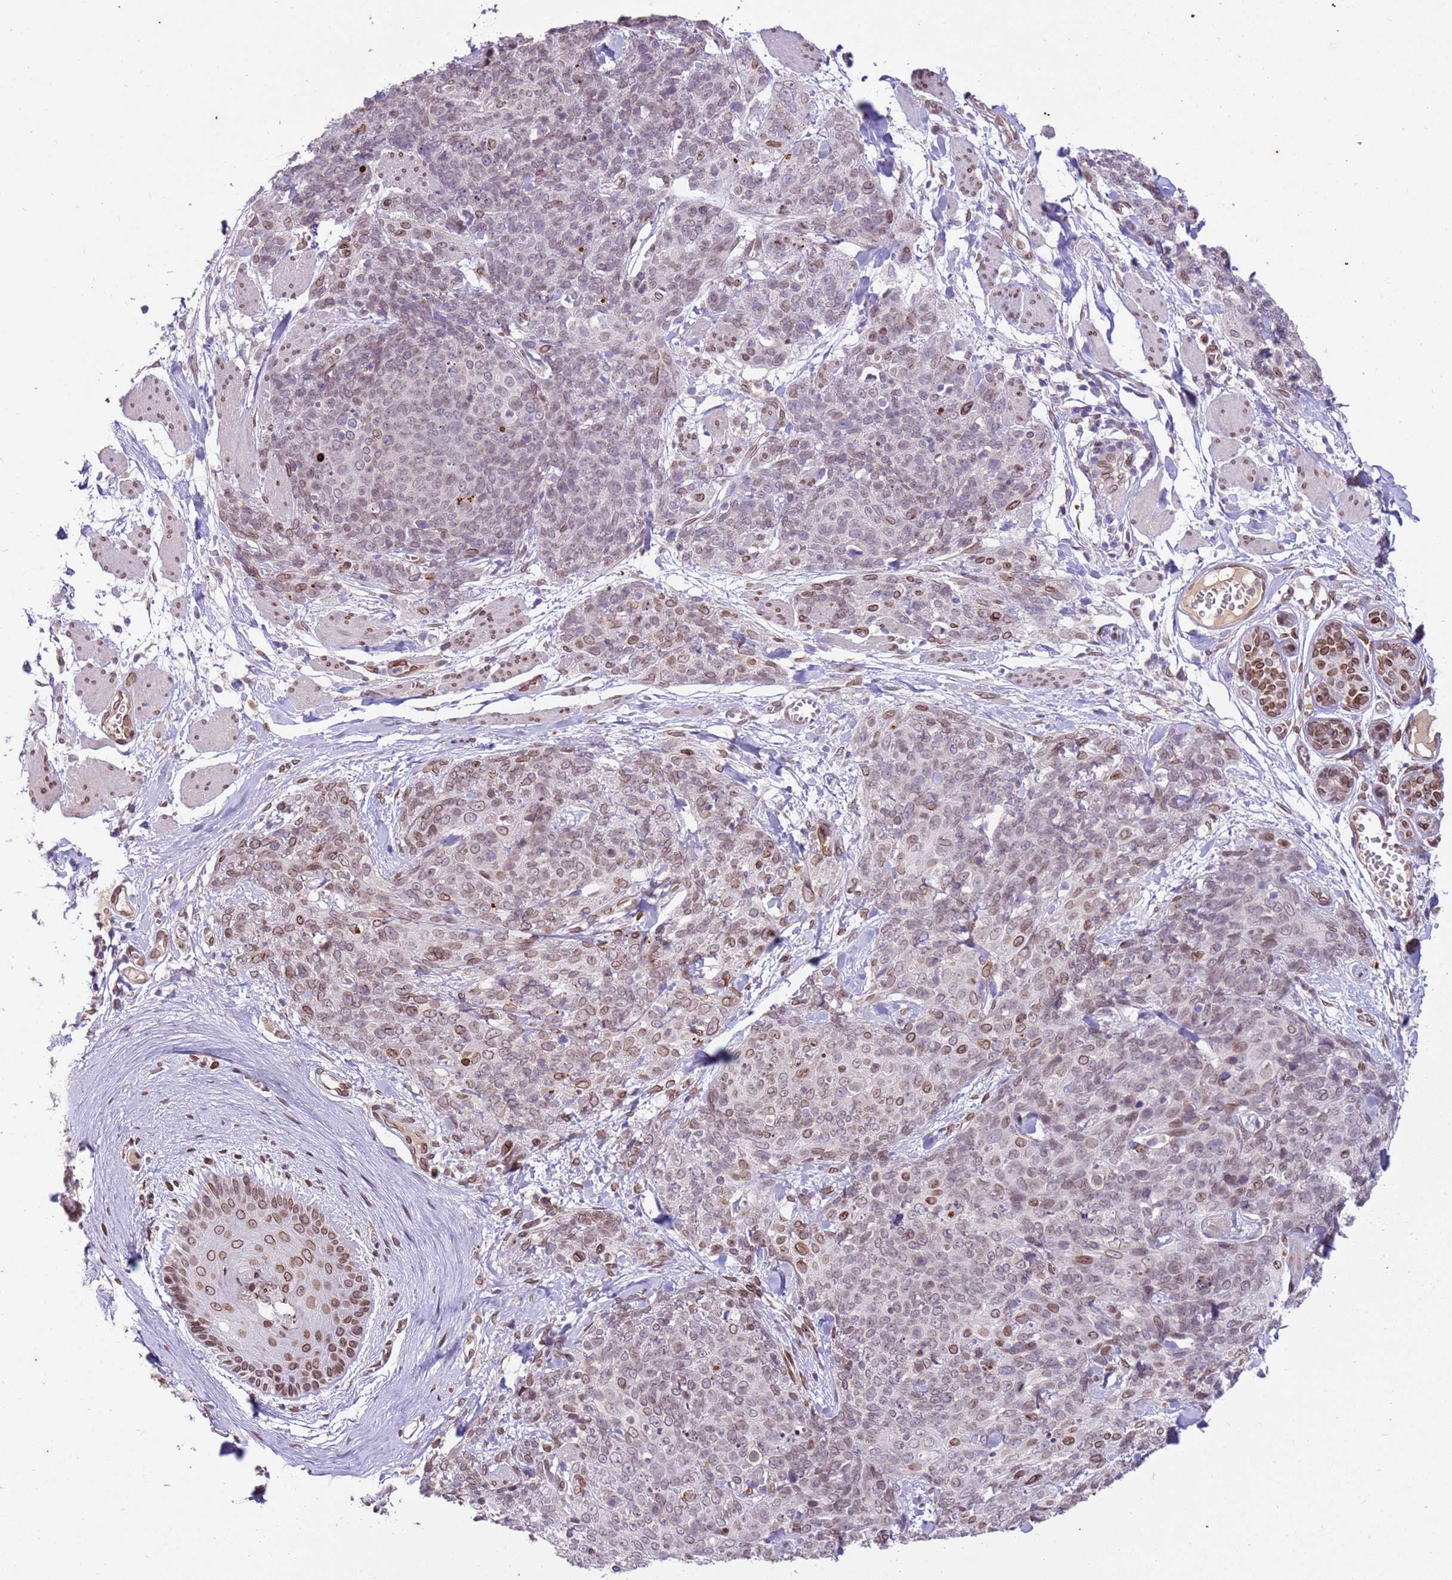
{"staining": {"intensity": "moderate", "quantity": "25%-75%", "location": "cytoplasmic/membranous,nuclear"}, "tissue": "skin cancer", "cell_type": "Tumor cells", "image_type": "cancer", "snomed": [{"axis": "morphology", "description": "Squamous cell carcinoma, NOS"}, {"axis": "topography", "description": "Skin"}, {"axis": "topography", "description": "Vulva"}], "caption": "A high-resolution image shows IHC staining of skin cancer (squamous cell carcinoma), which exhibits moderate cytoplasmic/membranous and nuclear staining in approximately 25%-75% of tumor cells. (DAB (3,3'-diaminobenzidine) = brown stain, brightfield microscopy at high magnification).", "gene": "TMEM47", "patient": {"sex": "female", "age": 85}}